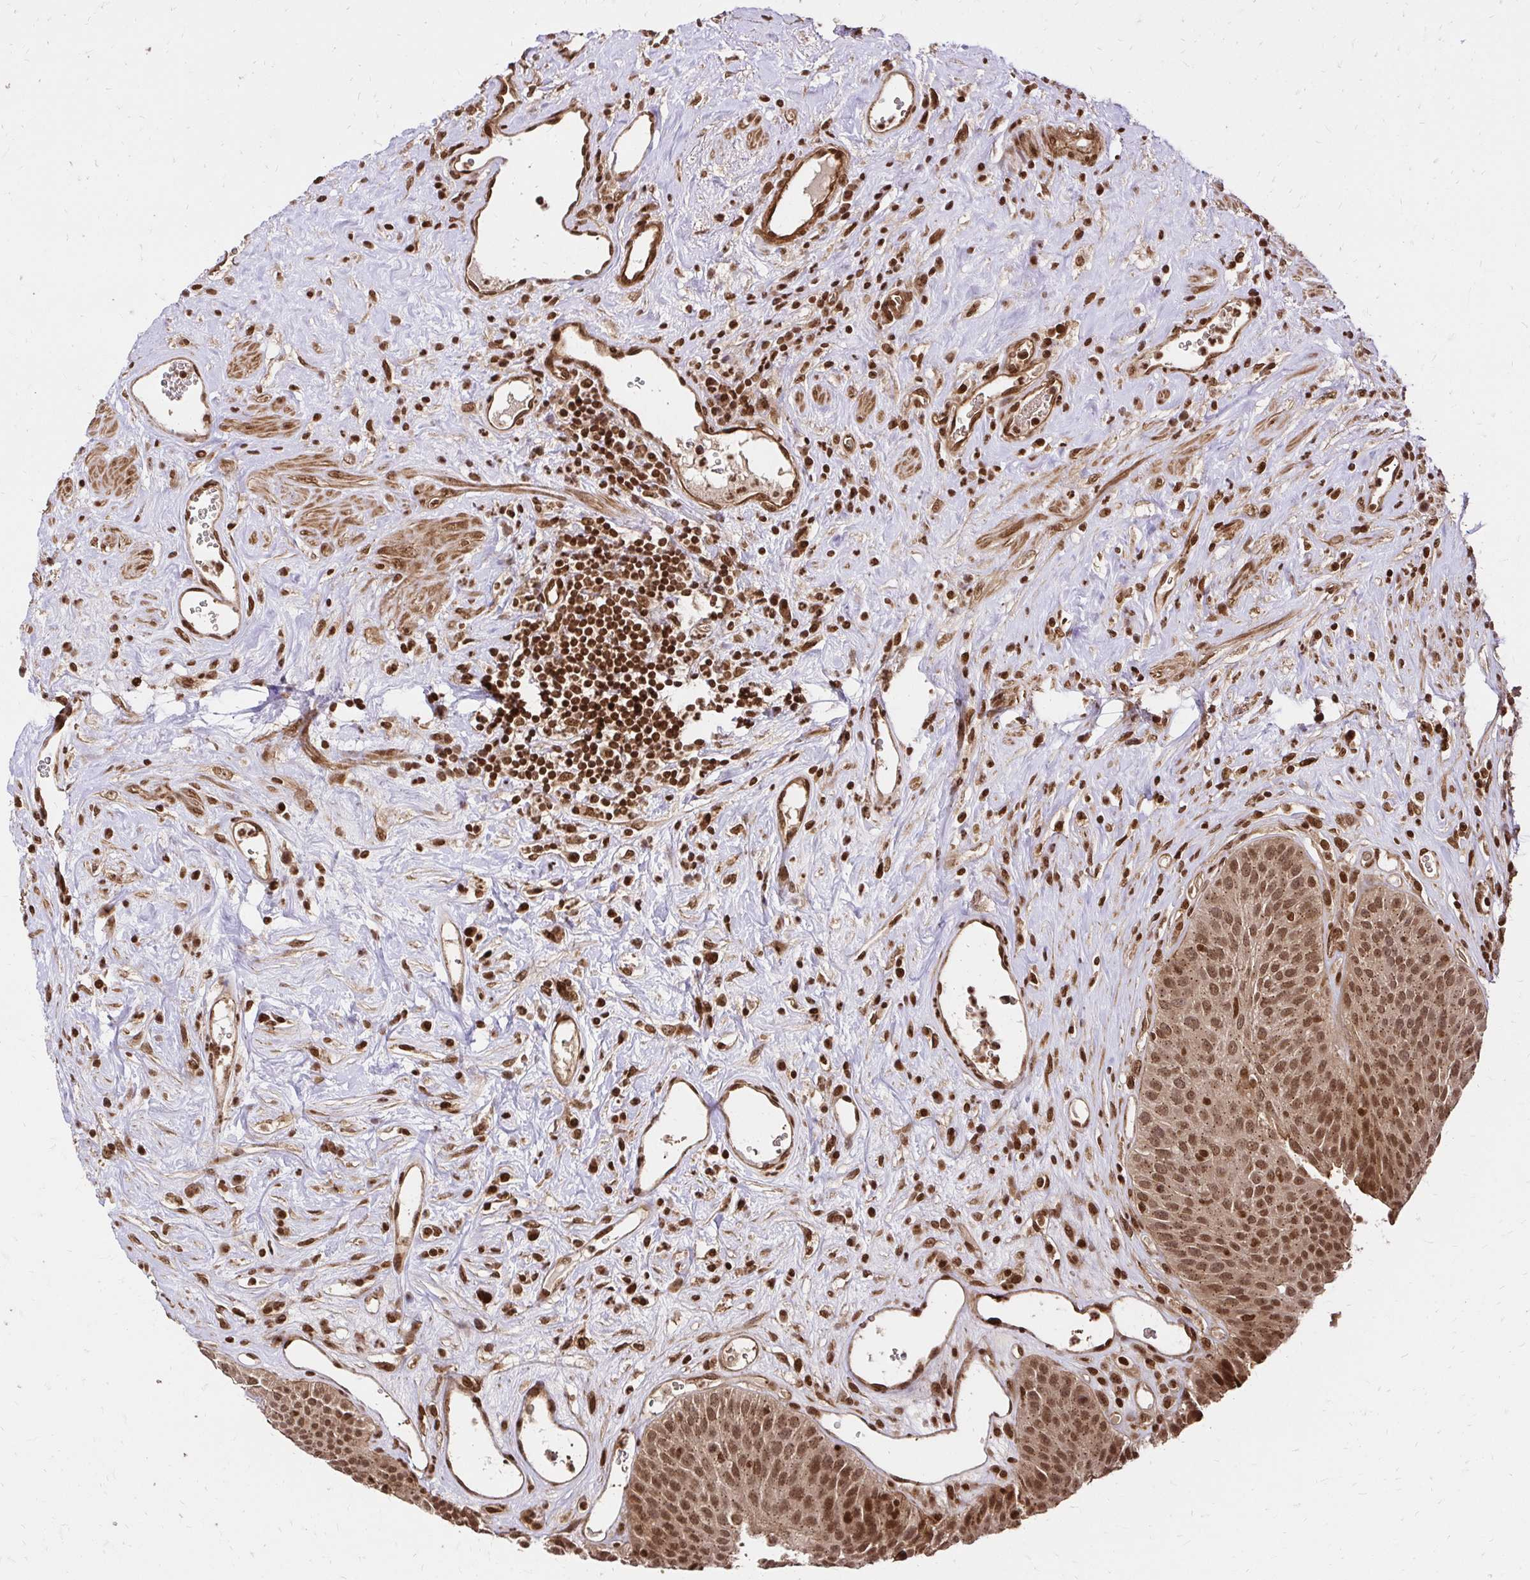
{"staining": {"intensity": "strong", "quantity": ">75%", "location": "cytoplasmic/membranous,nuclear"}, "tissue": "urinary bladder", "cell_type": "Urothelial cells", "image_type": "normal", "snomed": [{"axis": "morphology", "description": "Normal tissue, NOS"}, {"axis": "topography", "description": "Urinary bladder"}], "caption": "Protein analysis of normal urinary bladder displays strong cytoplasmic/membranous,nuclear positivity in about >75% of urothelial cells.", "gene": "GLYR1", "patient": {"sex": "female", "age": 56}}